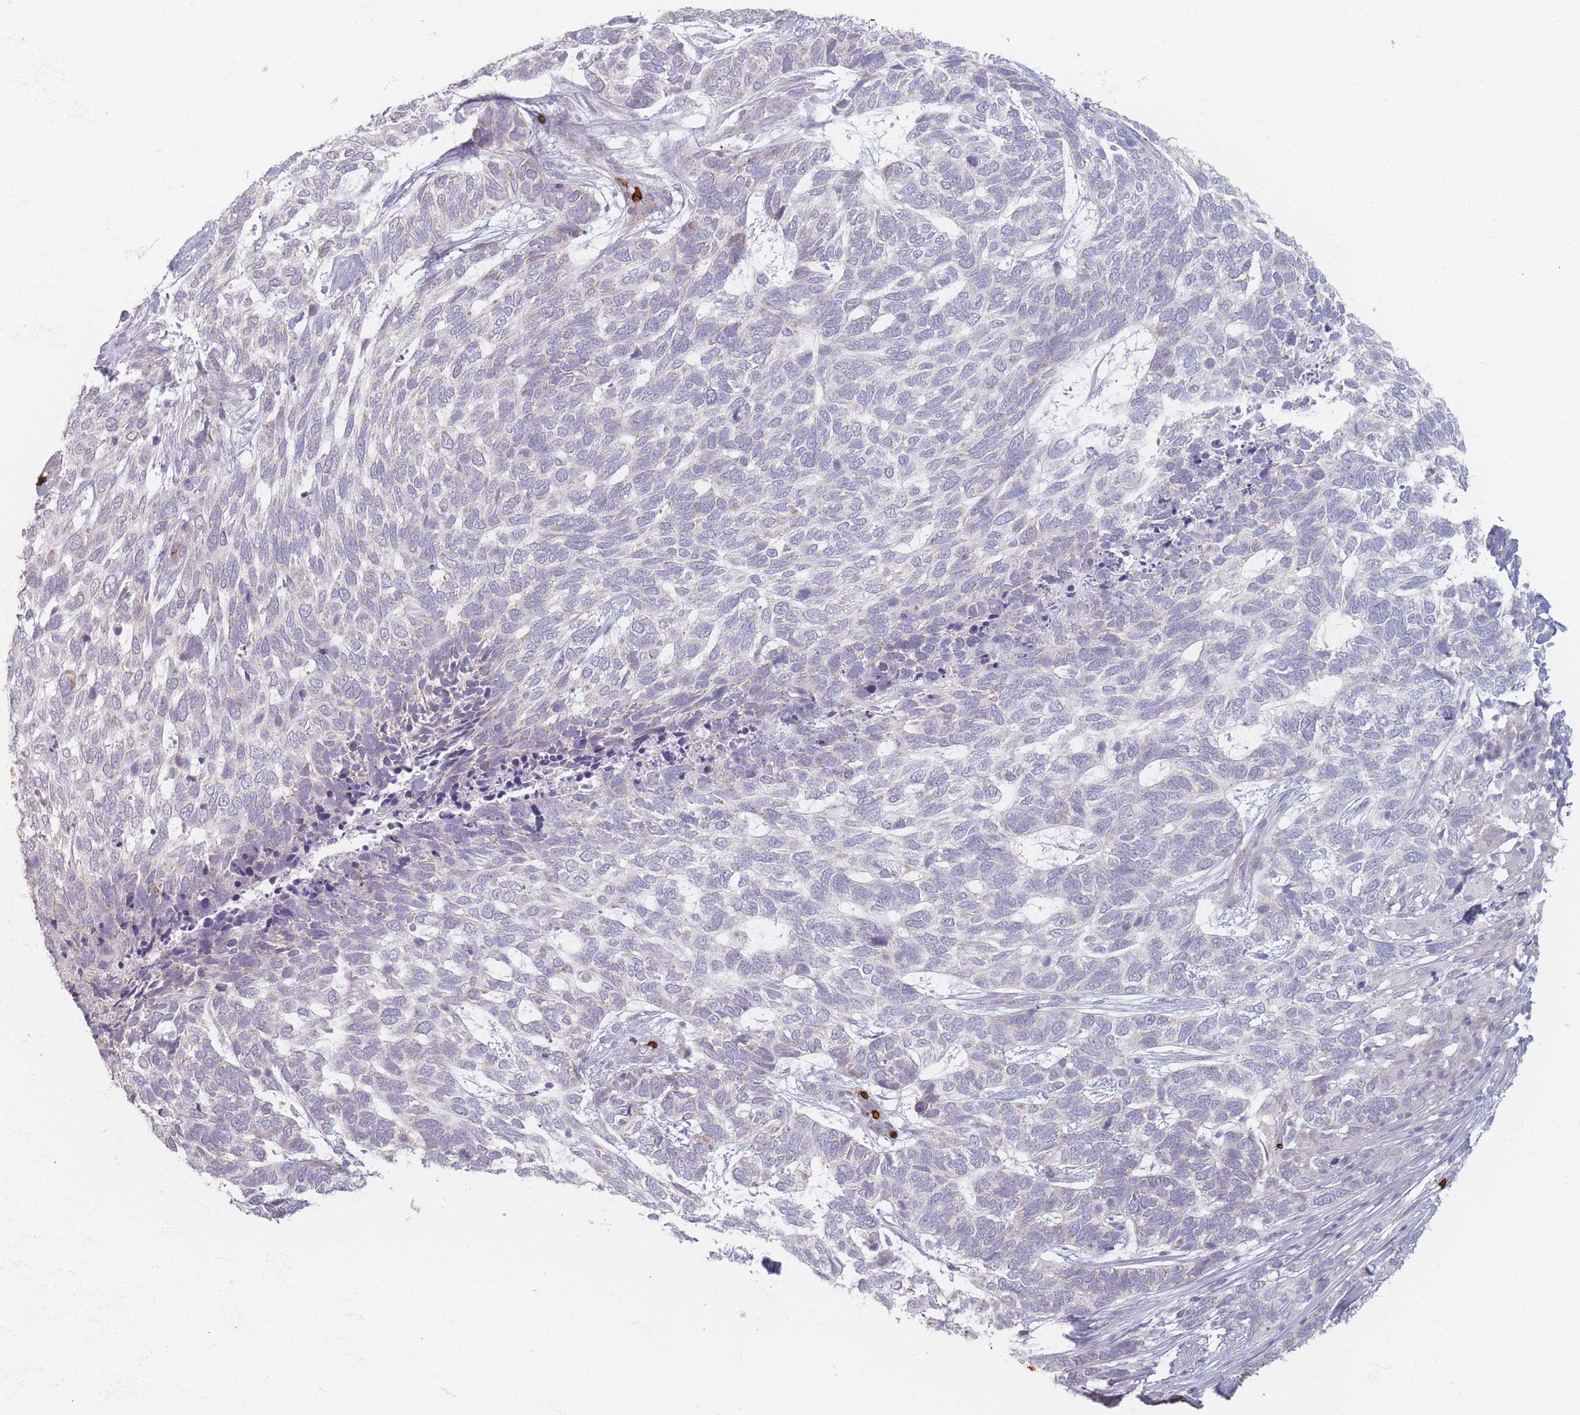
{"staining": {"intensity": "negative", "quantity": "none", "location": "none"}, "tissue": "skin cancer", "cell_type": "Tumor cells", "image_type": "cancer", "snomed": [{"axis": "morphology", "description": "Basal cell carcinoma"}, {"axis": "topography", "description": "Skin"}], "caption": "Skin basal cell carcinoma was stained to show a protein in brown. There is no significant expression in tumor cells.", "gene": "SLC2A6", "patient": {"sex": "female", "age": 65}}